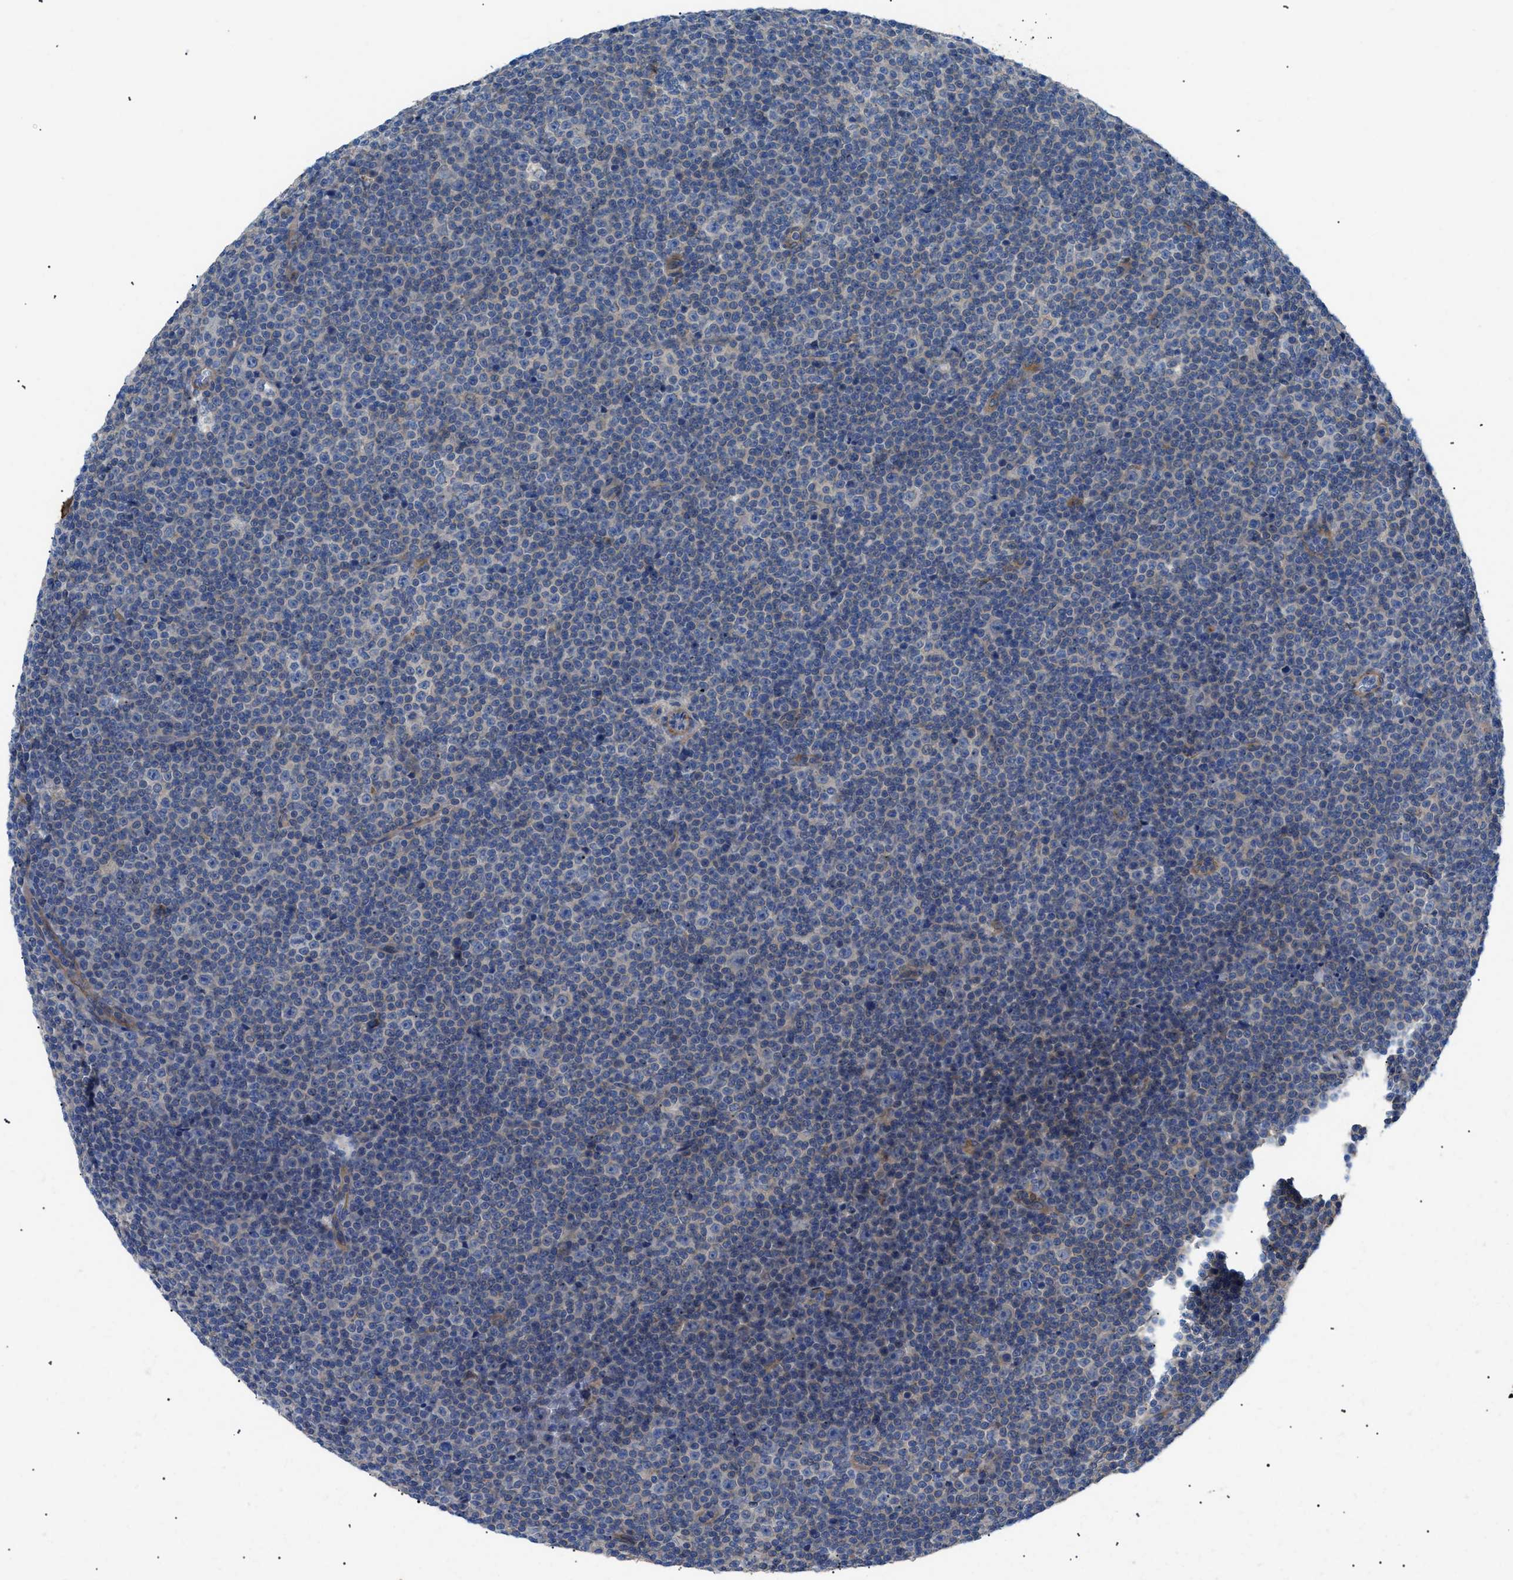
{"staining": {"intensity": "negative", "quantity": "none", "location": "none"}, "tissue": "lymphoma", "cell_type": "Tumor cells", "image_type": "cancer", "snomed": [{"axis": "morphology", "description": "Malignant lymphoma, non-Hodgkin's type, Low grade"}, {"axis": "topography", "description": "Lymph node"}], "caption": "Tumor cells are negative for brown protein staining in low-grade malignant lymphoma, non-Hodgkin's type. (Brightfield microscopy of DAB immunohistochemistry at high magnification).", "gene": "HSPB8", "patient": {"sex": "female", "age": 67}}